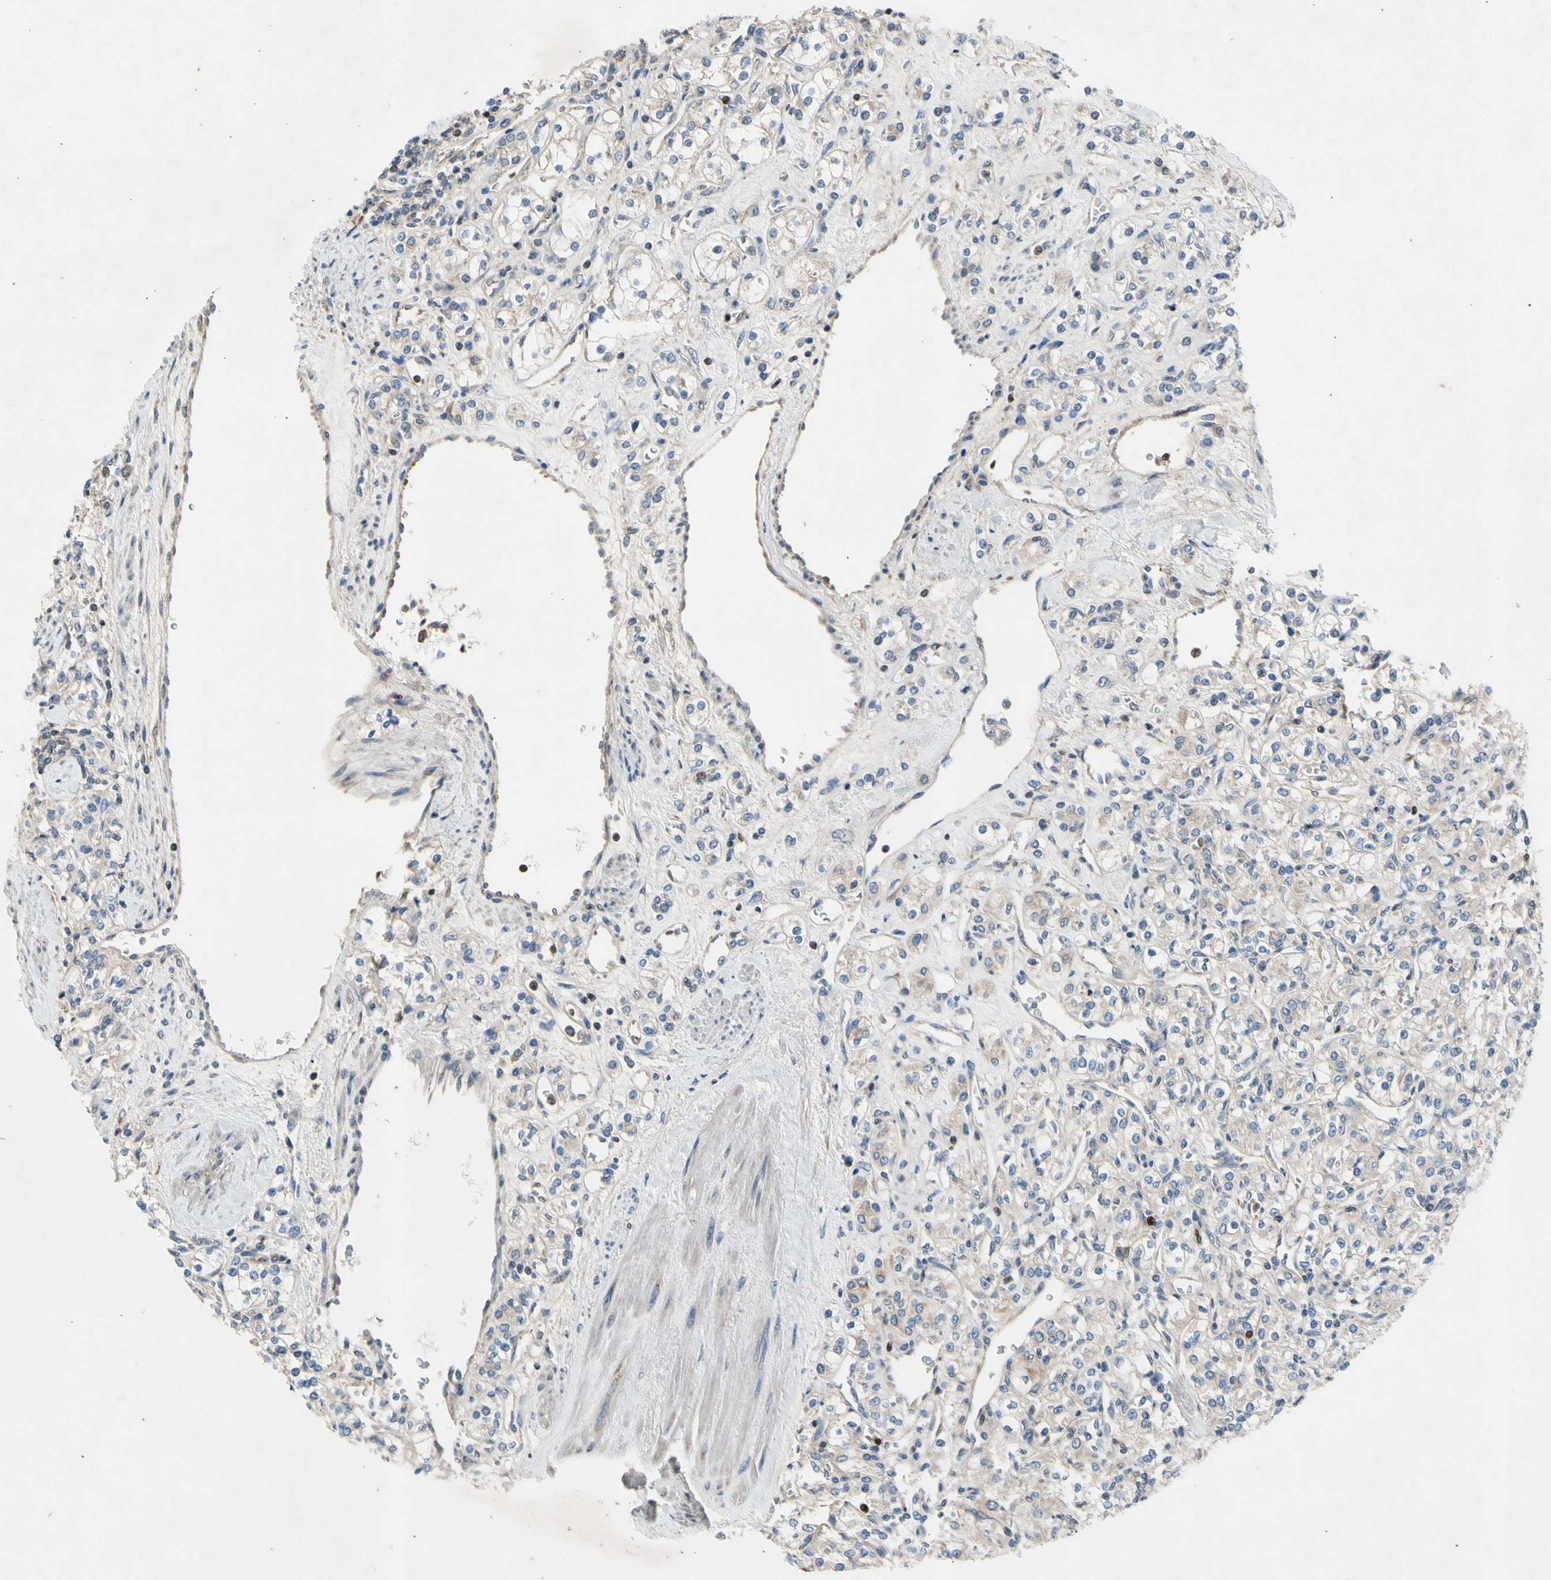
{"staining": {"intensity": "negative", "quantity": "none", "location": "none"}, "tissue": "renal cancer", "cell_type": "Tumor cells", "image_type": "cancer", "snomed": [{"axis": "morphology", "description": "Adenocarcinoma, NOS"}, {"axis": "topography", "description": "Kidney"}], "caption": "Immunohistochemical staining of human adenocarcinoma (renal) demonstrates no significant expression in tumor cells.", "gene": "TBX21", "patient": {"sex": "male", "age": 77}}